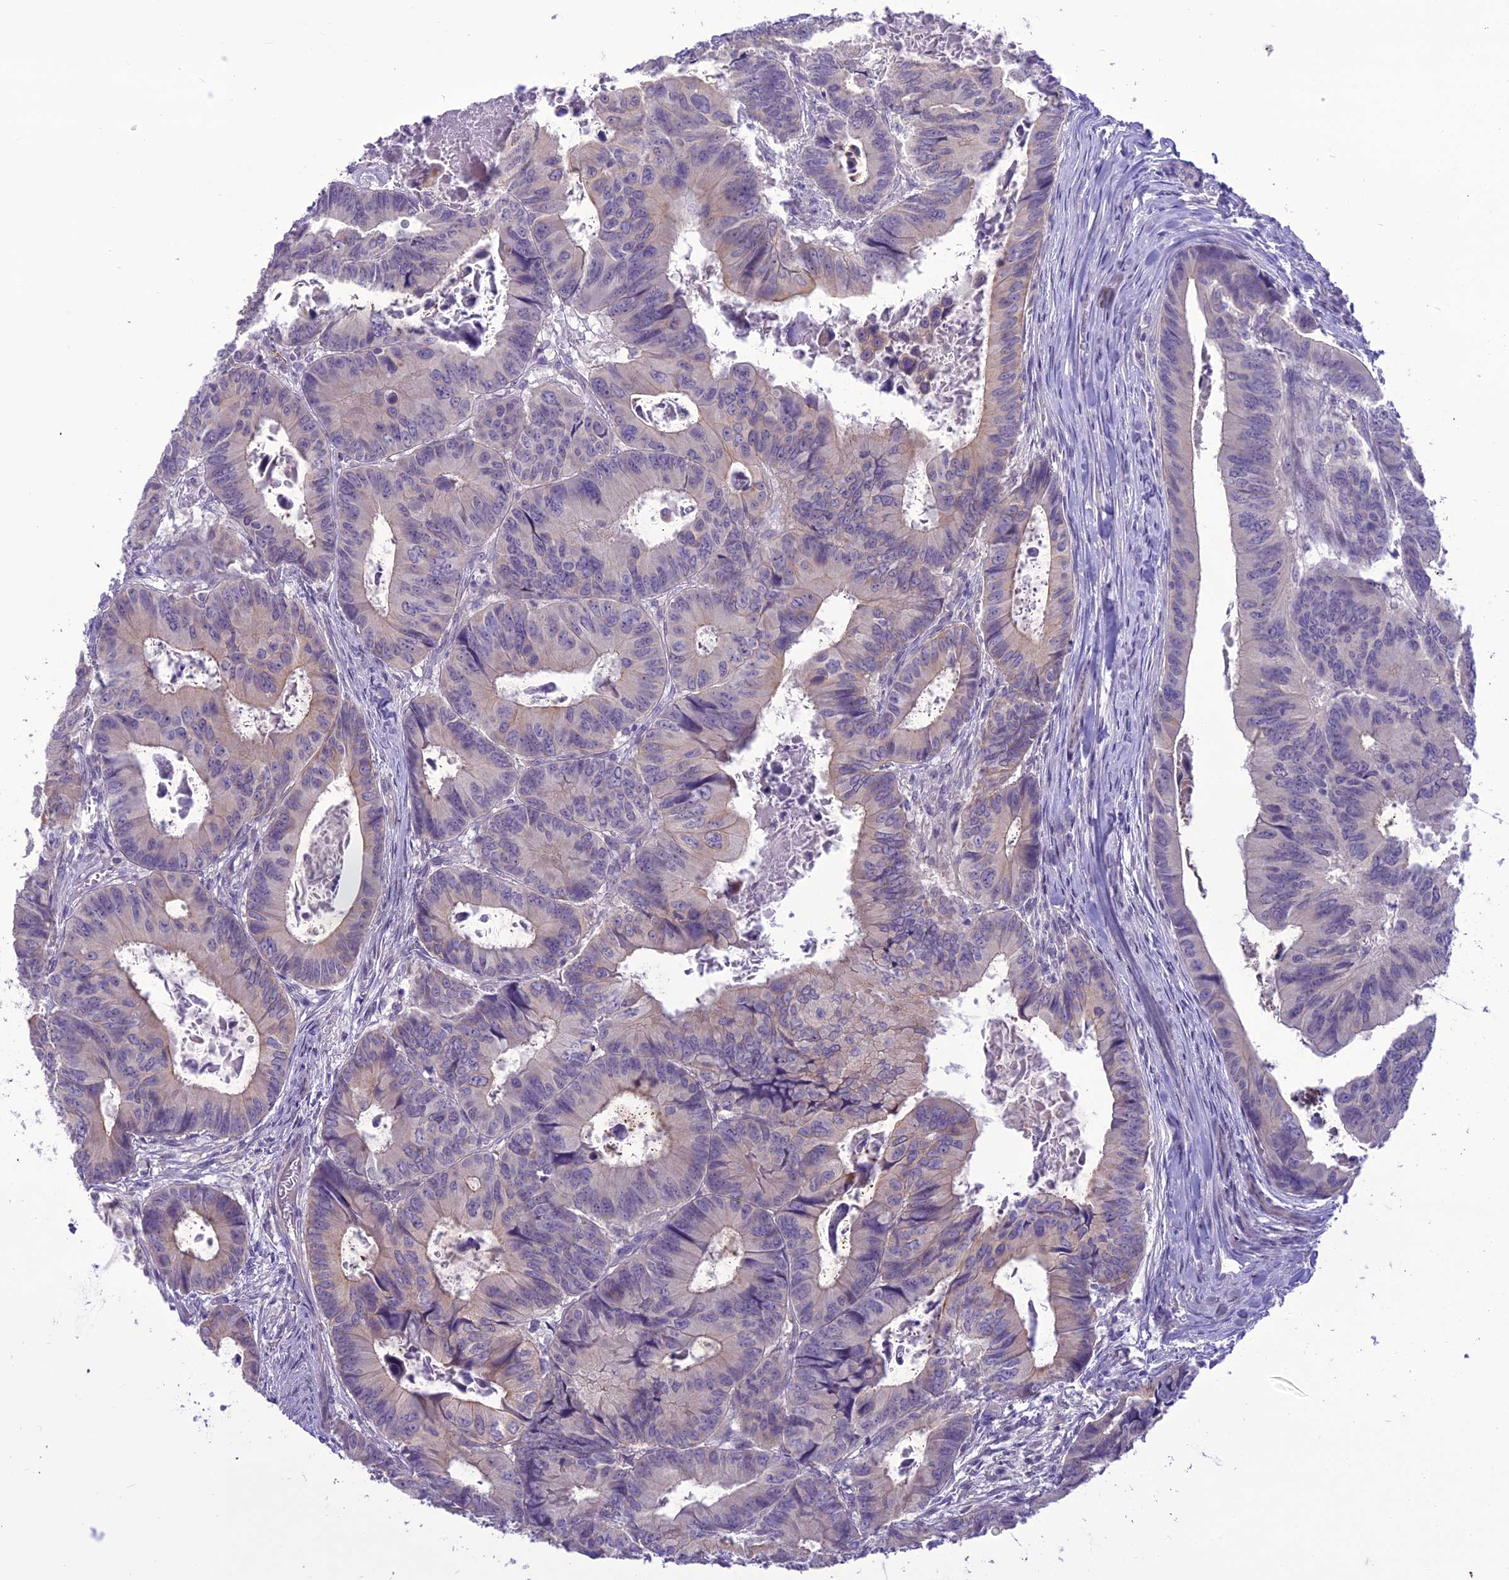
{"staining": {"intensity": "weak", "quantity": "<25%", "location": "cytoplasmic/membranous"}, "tissue": "colorectal cancer", "cell_type": "Tumor cells", "image_type": "cancer", "snomed": [{"axis": "morphology", "description": "Adenocarcinoma, NOS"}, {"axis": "topography", "description": "Colon"}], "caption": "Photomicrograph shows no significant protein expression in tumor cells of colorectal cancer.", "gene": "SCRT1", "patient": {"sex": "male", "age": 85}}